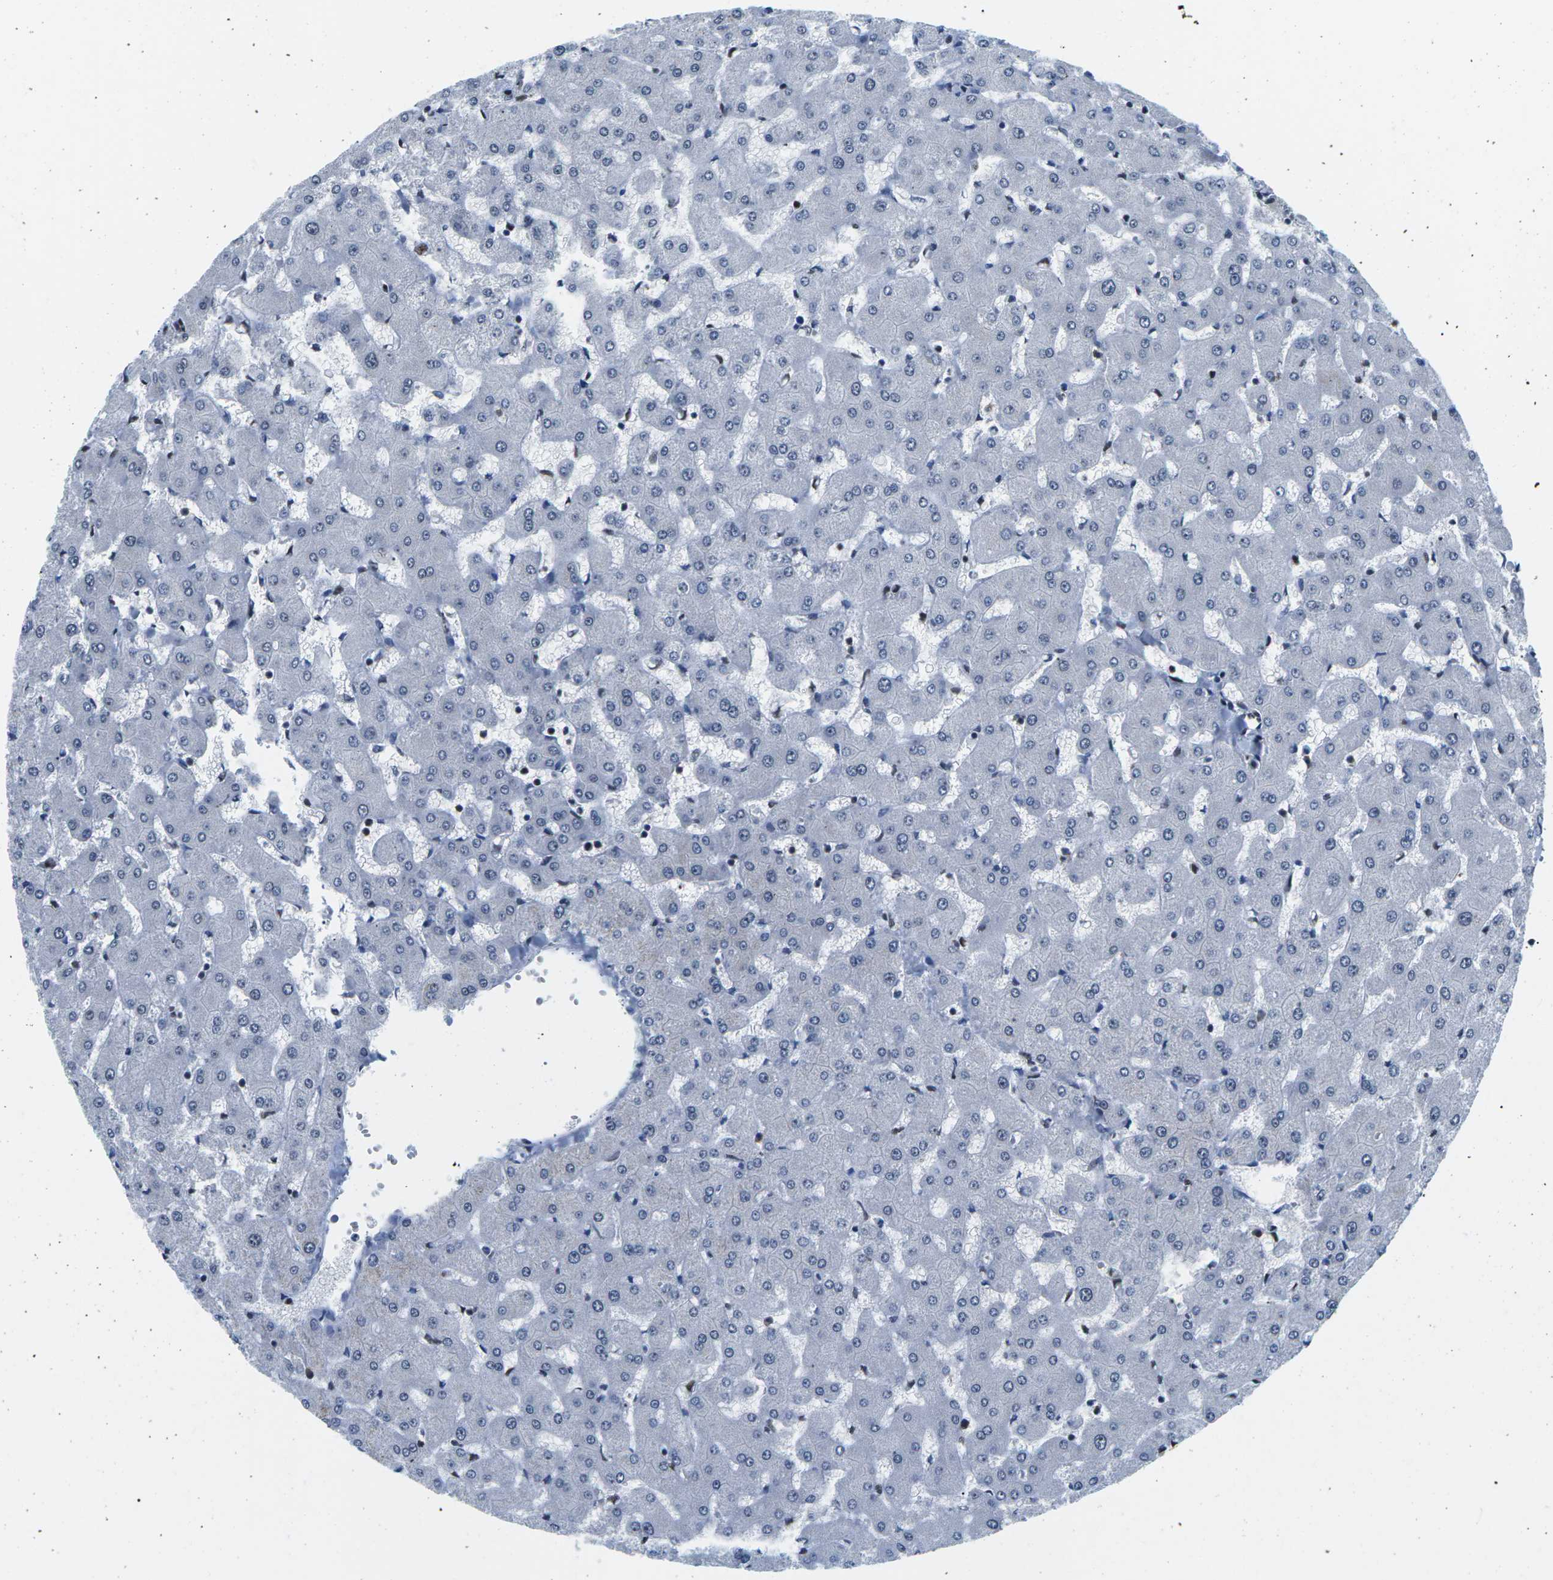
{"staining": {"intensity": "weak", "quantity": "<25%", "location": "nuclear"}, "tissue": "liver", "cell_type": "Cholangiocytes", "image_type": "normal", "snomed": [{"axis": "morphology", "description": "Normal tissue, NOS"}, {"axis": "topography", "description": "Liver"}], "caption": "Liver stained for a protein using immunohistochemistry (IHC) shows no staining cholangiocytes.", "gene": "NSRP1", "patient": {"sex": "female", "age": 63}}